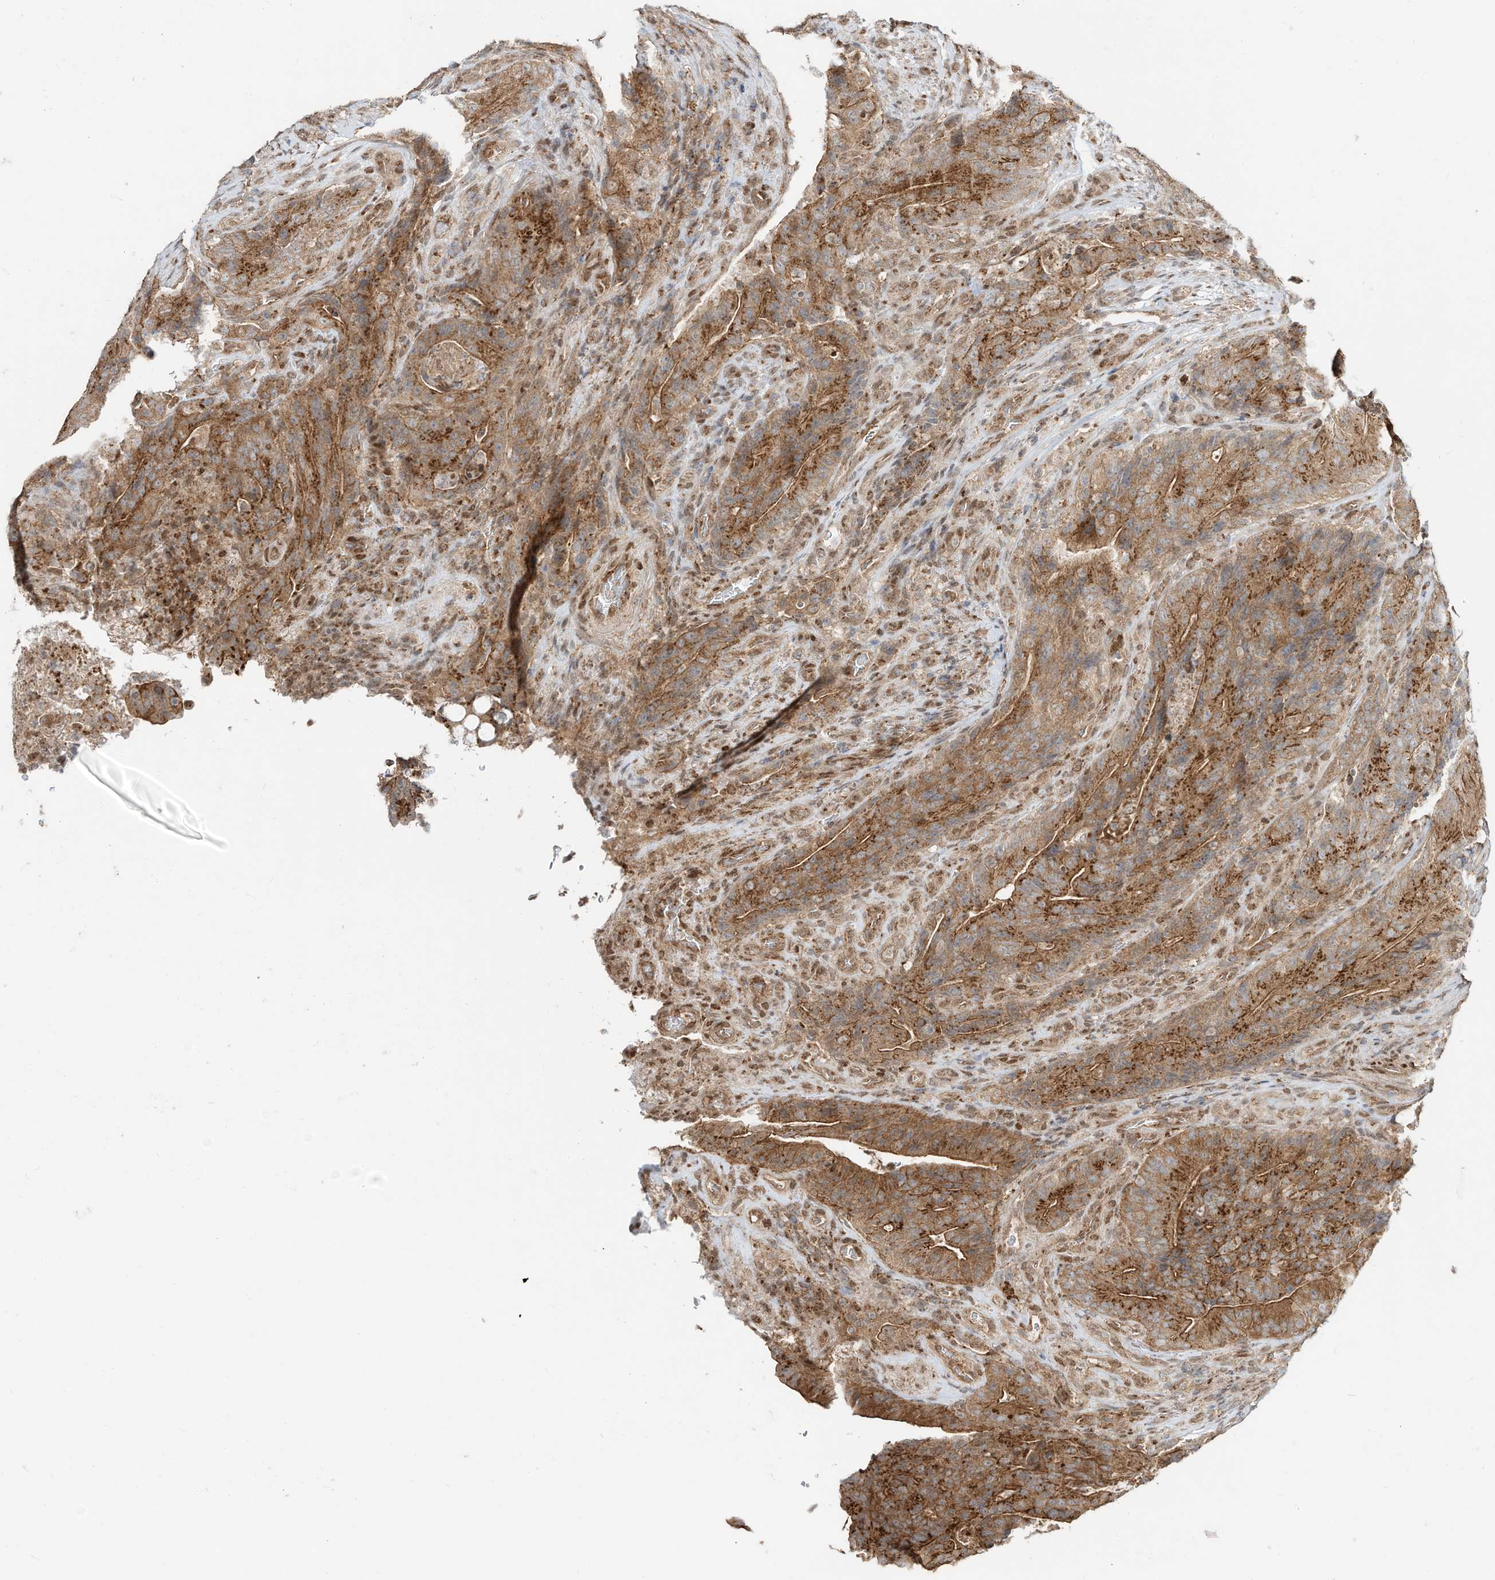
{"staining": {"intensity": "moderate", "quantity": ">75%", "location": "cytoplasmic/membranous"}, "tissue": "colorectal cancer", "cell_type": "Tumor cells", "image_type": "cancer", "snomed": [{"axis": "morphology", "description": "Normal tissue, NOS"}, {"axis": "topography", "description": "Colon"}], "caption": "Human colorectal cancer stained for a protein (brown) shows moderate cytoplasmic/membranous positive expression in approximately >75% of tumor cells.", "gene": "CUX1", "patient": {"sex": "female", "age": 82}}